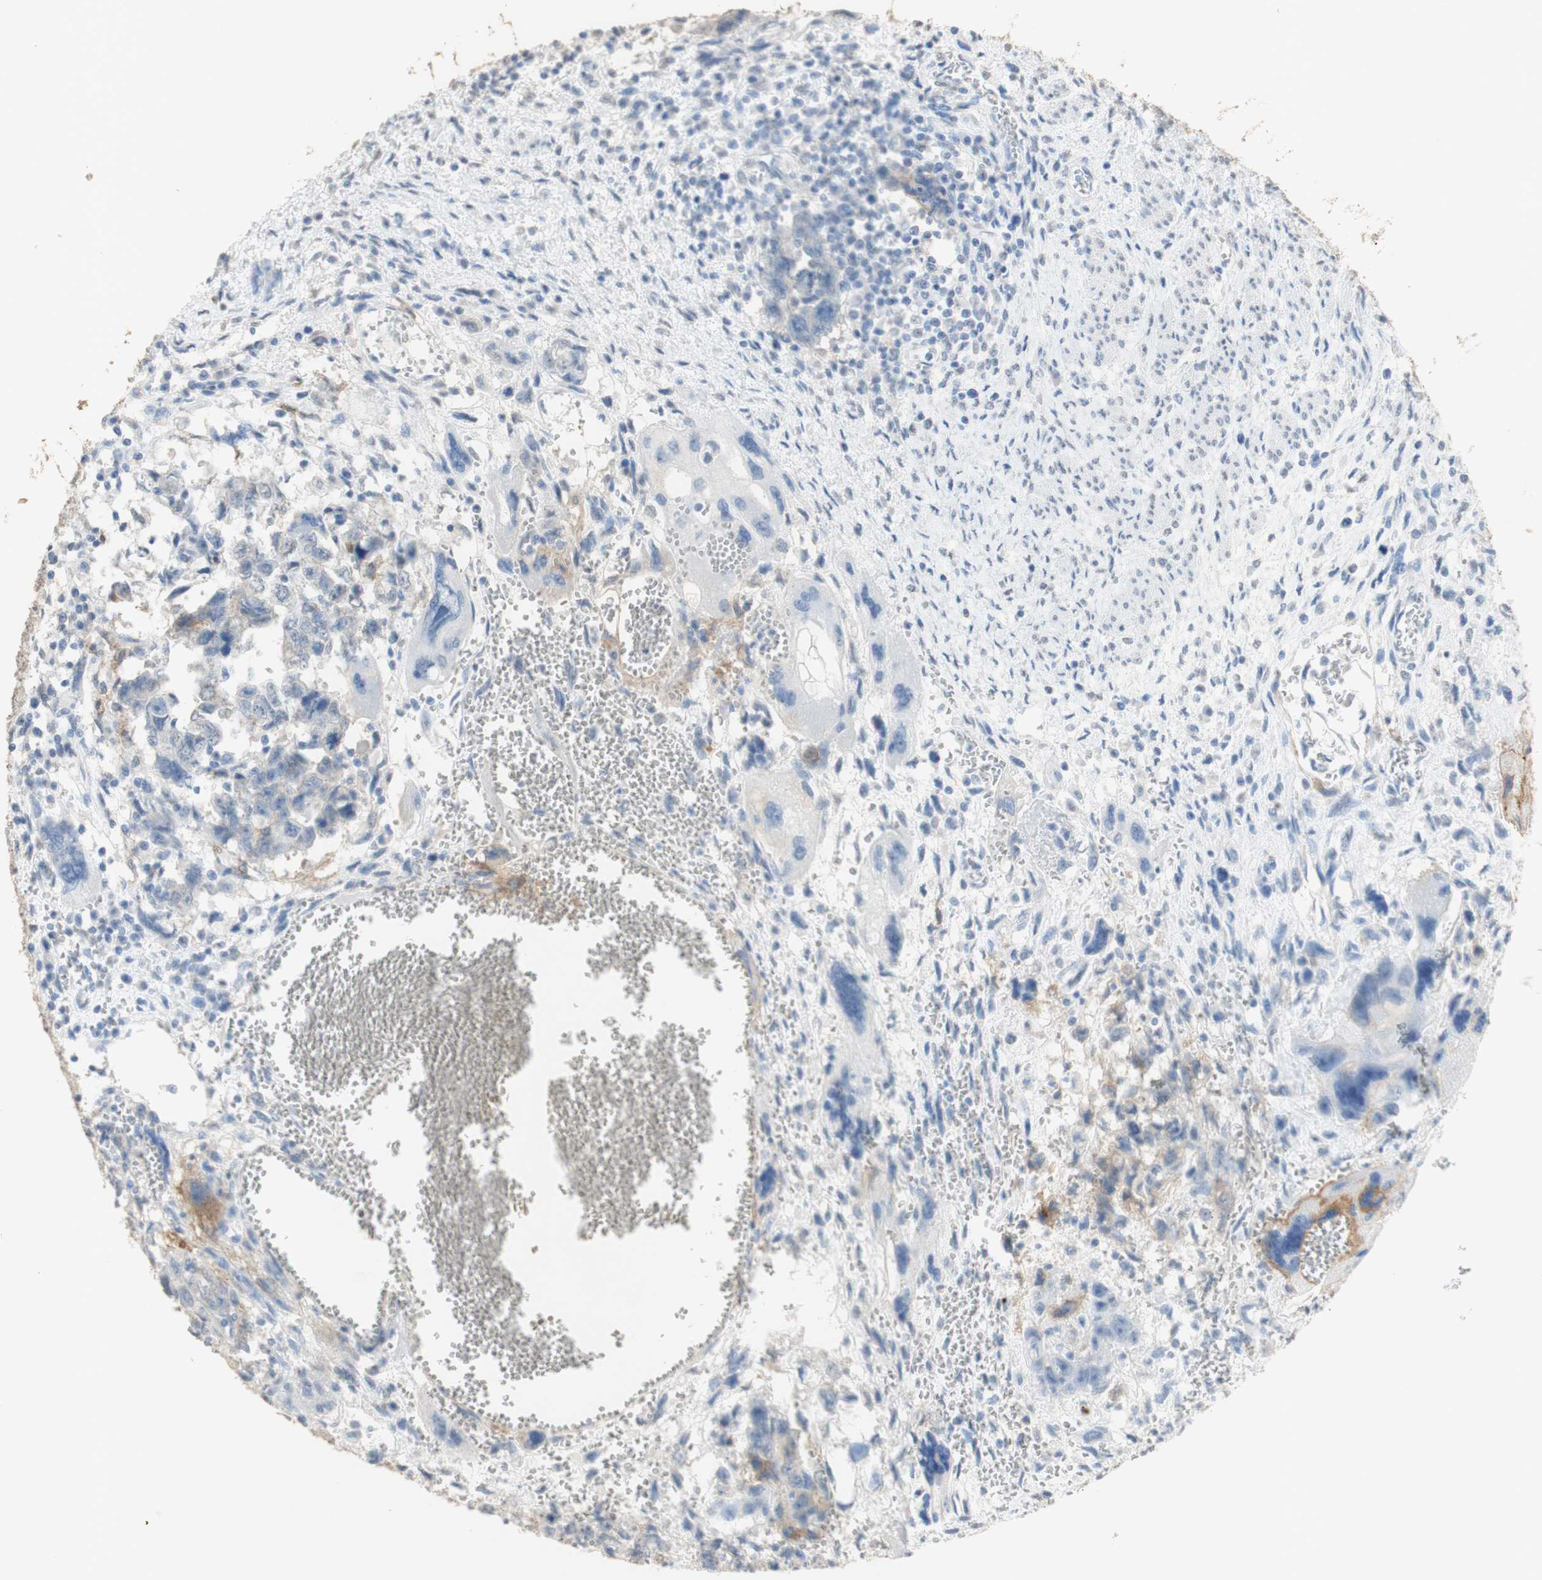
{"staining": {"intensity": "weak", "quantity": "25%-75%", "location": "cytoplasmic/membranous"}, "tissue": "testis cancer", "cell_type": "Tumor cells", "image_type": "cancer", "snomed": [{"axis": "morphology", "description": "Carcinoma, Embryonal, NOS"}, {"axis": "topography", "description": "Testis"}], "caption": "Human testis cancer stained for a protein (brown) exhibits weak cytoplasmic/membranous positive positivity in about 25%-75% of tumor cells.", "gene": "L1CAM", "patient": {"sex": "male", "age": 28}}